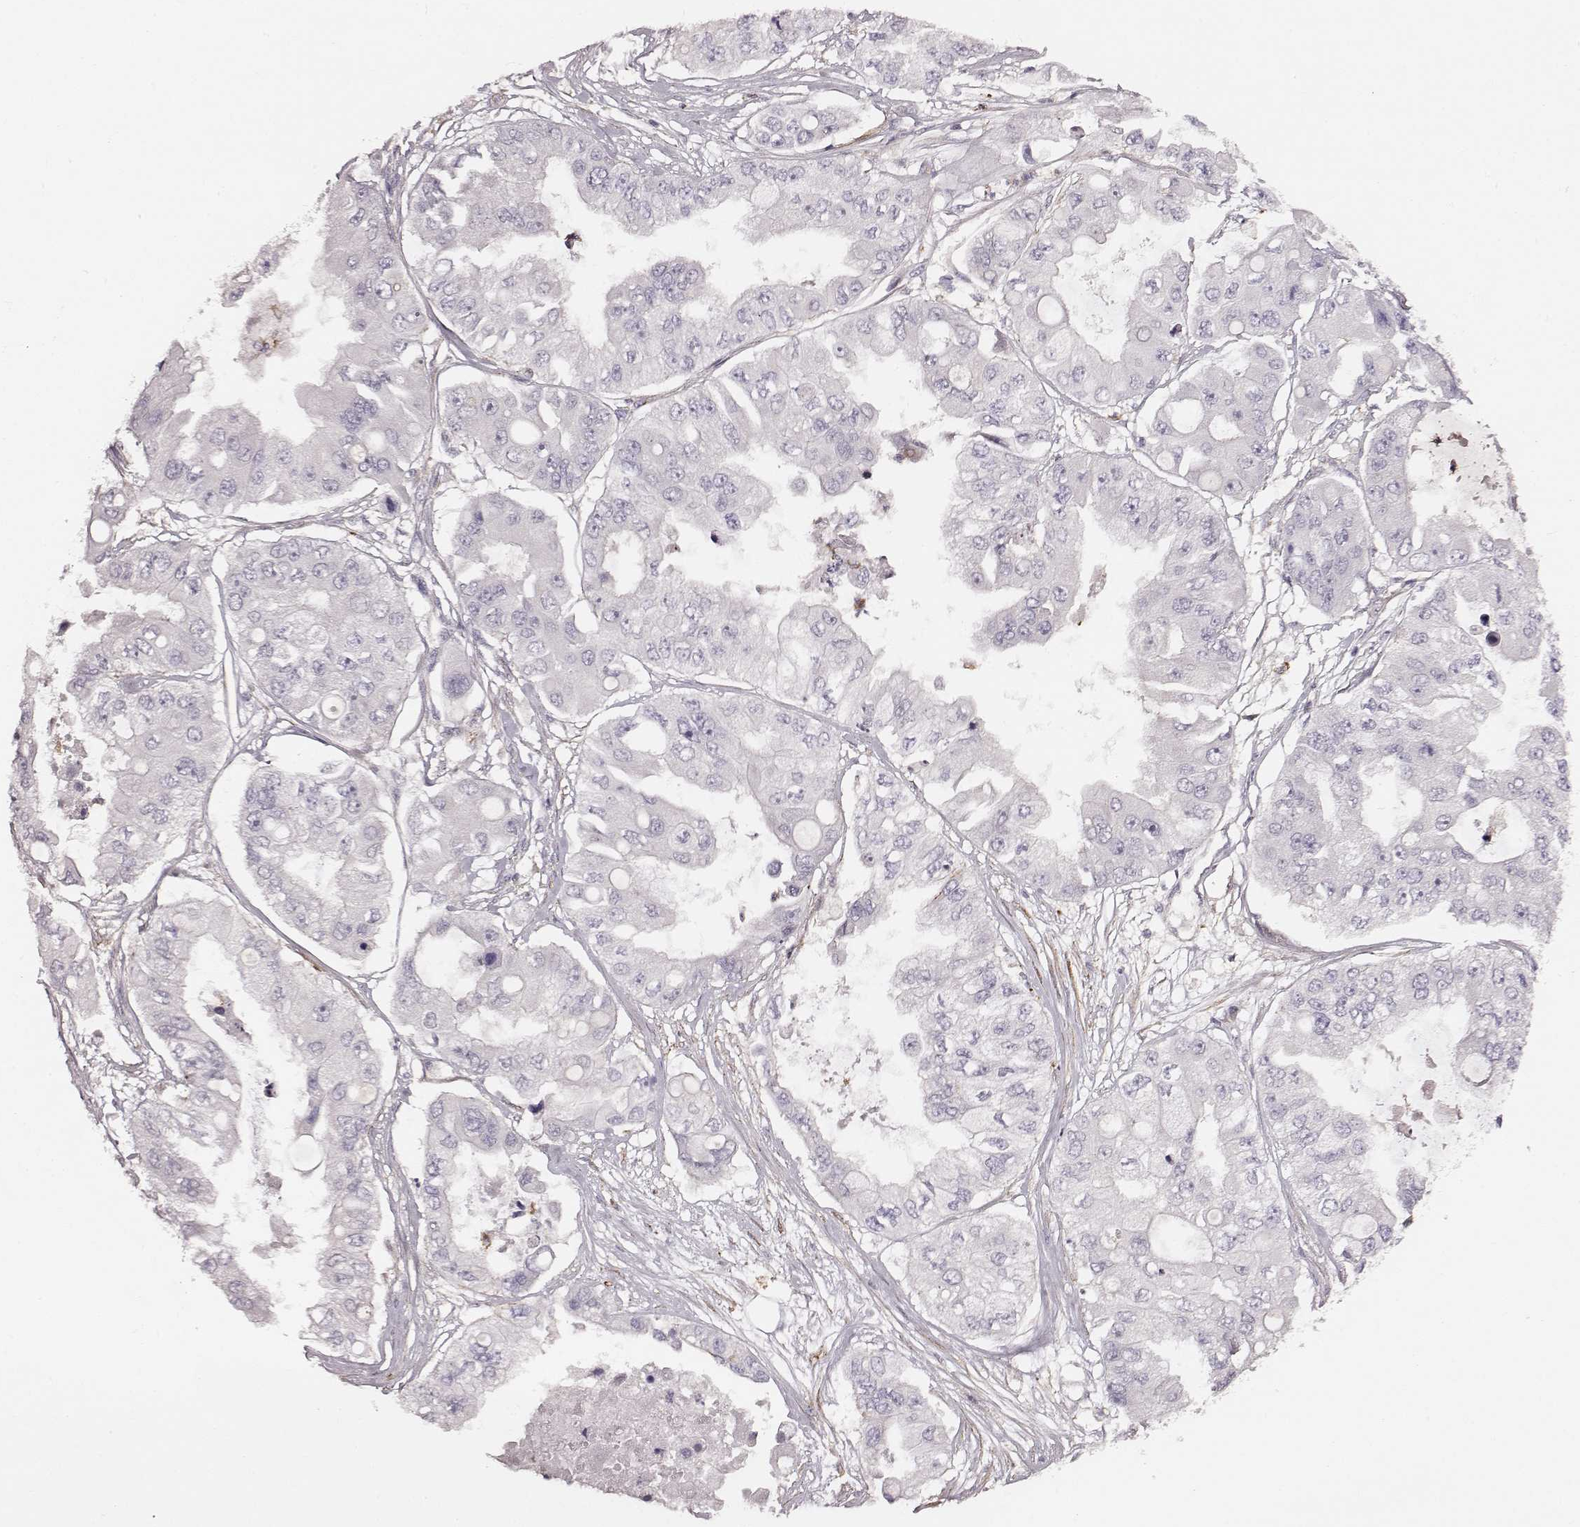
{"staining": {"intensity": "negative", "quantity": "none", "location": "none"}, "tissue": "ovarian cancer", "cell_type": "Tumor cells", "image_type": "cancer", "snomed": [{"axis": "morphology", "description": "Cystadenocarcinoma, serous, NOS"}, {"axis": "topography", "description": "Ovary"}], "caption": "Immunohistochemical staining of ovarian cancer displays no significant positivity in tumor cells.", "gene": "ZYX", "patient": {"sex": "female", "age": 56}}